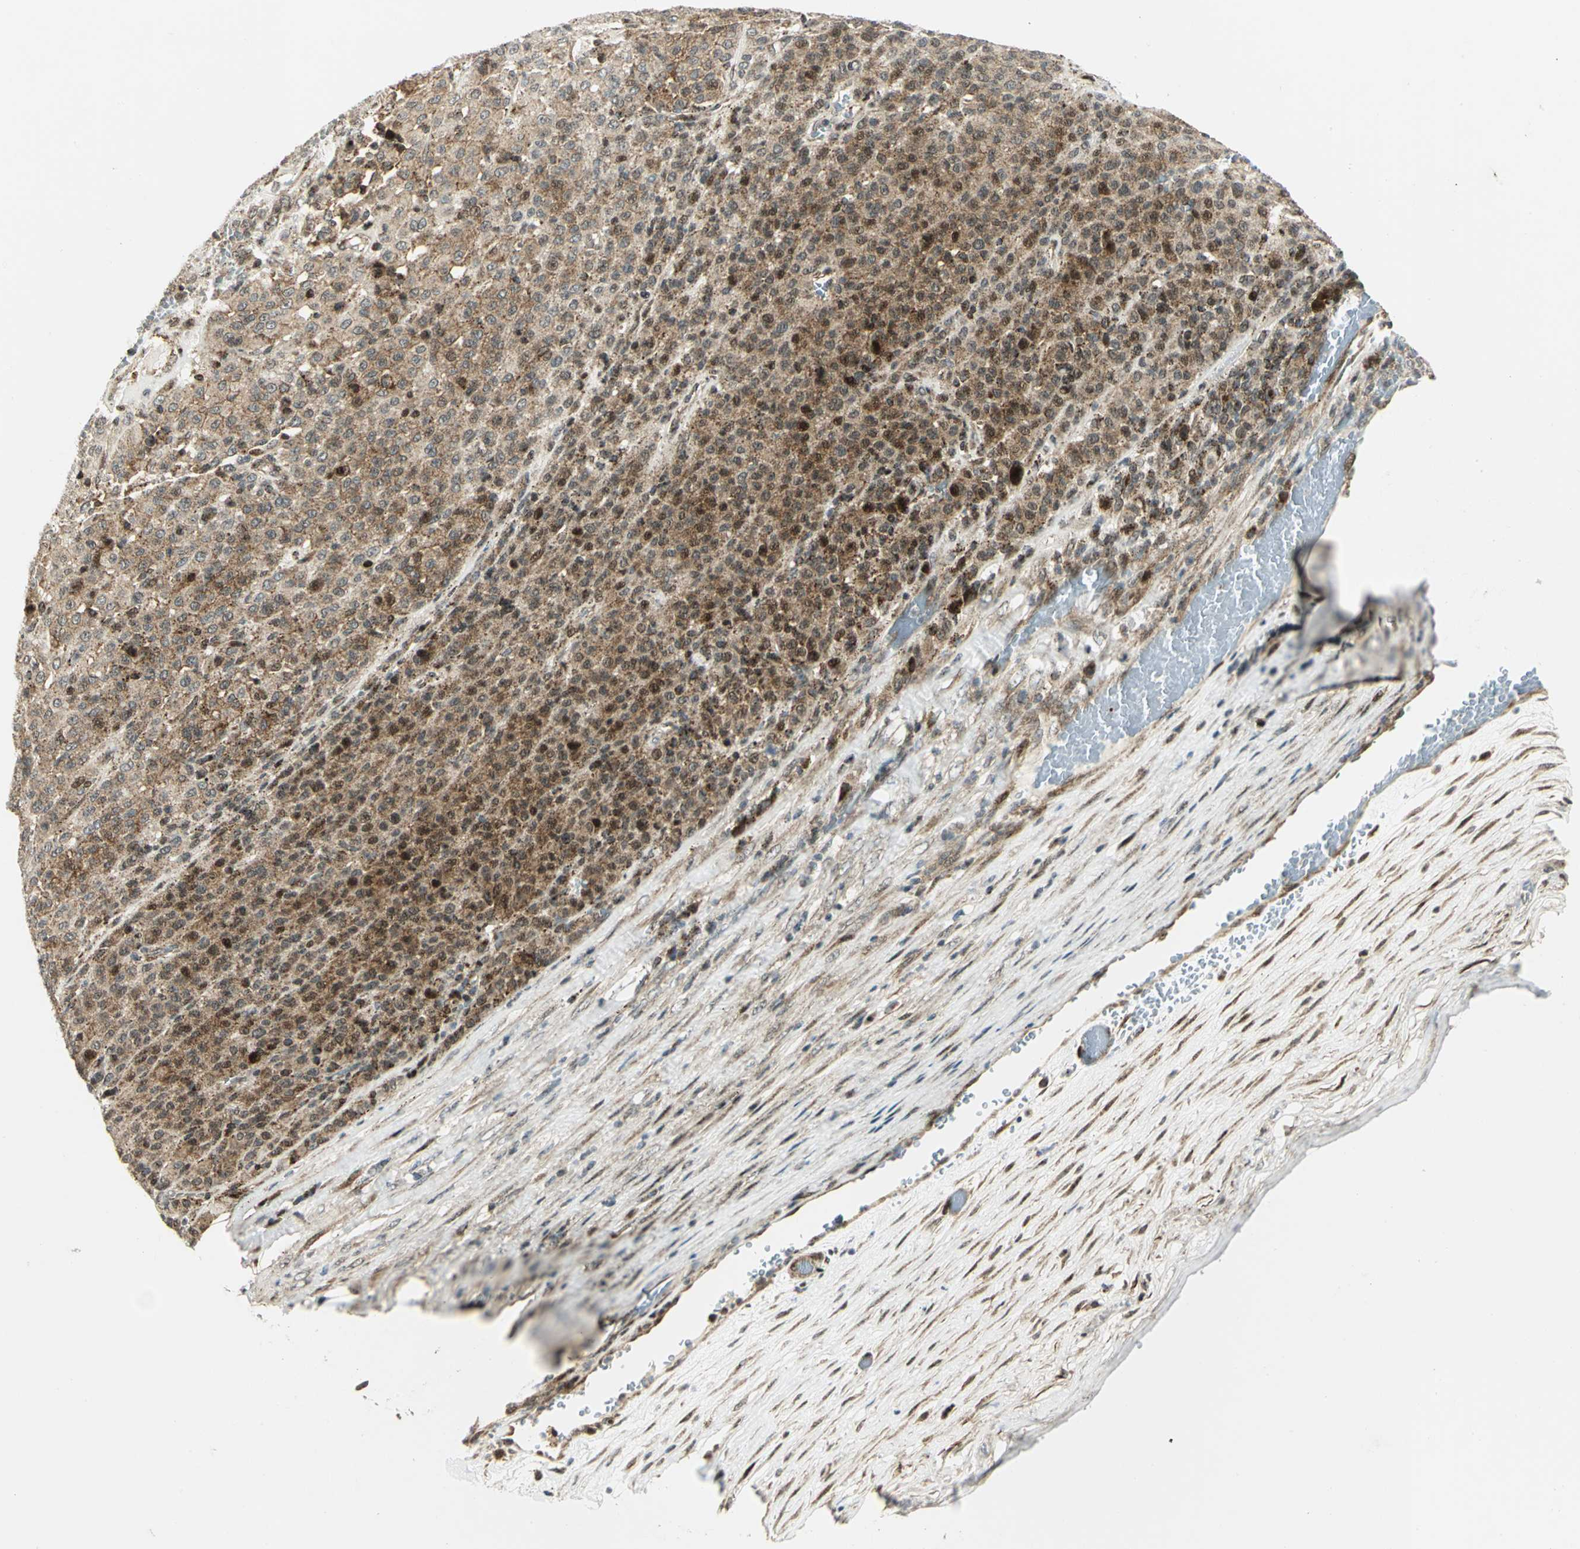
{"staining": {"intensity": "moderate", "quantity": ">75%", "location": "cytoplasmic/membranous,nuclear"}, "tissue": "melanoma", "cell_type": "Tumor cells", "image_type": "cancer", "snomed": [{"axis": "morphology", "description": "Malignant melanoma, Metastatic site"}, {"axis": "topography", "description": "Pancreas"}], "caption": "The histopathology image displays a brown stain indicating the presence of a protein in the cytoplasmic/membranous and nuclear of tumor cells in melanoma.", "gene": "ATP6V1A", "patient": {"sex": "female", "age": 30}}